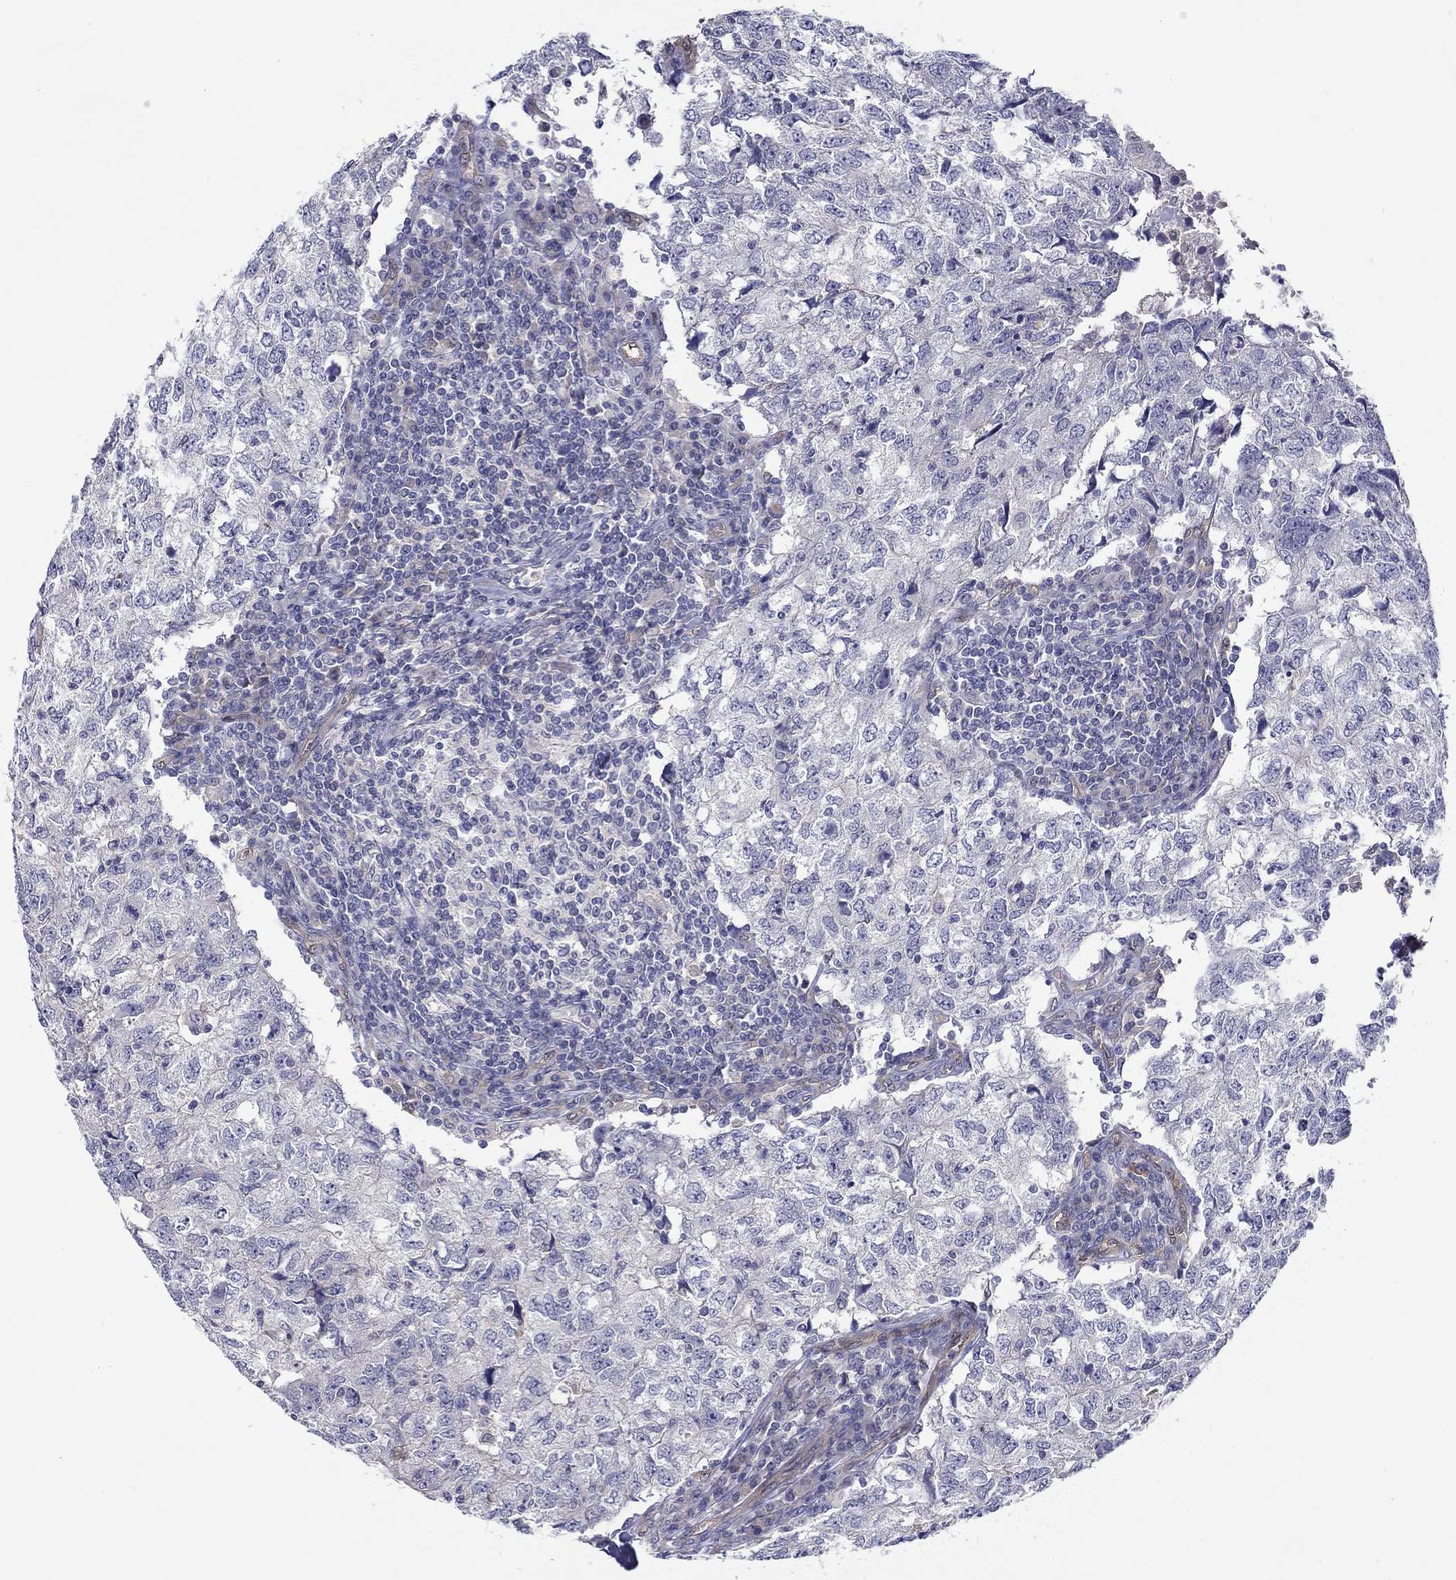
{"staining": {"intensity": "negative", "quantity": "none", "location": "none"}, "tissue": "breast cancer", "cell_type": "Tumor cells", "image_type": "cancer", "snomed": [{"axis": "morphology", "description": "Duct carcinoma"}, {"axis": "topography", "description": "Breast"}], "caption": "Photomicrograph shows no protein expression in tumor cells of invasive ductal carcinoma (breast) tissue.", "gene": "ABCG4", "patient": {"sex": "female", "age": 30}}